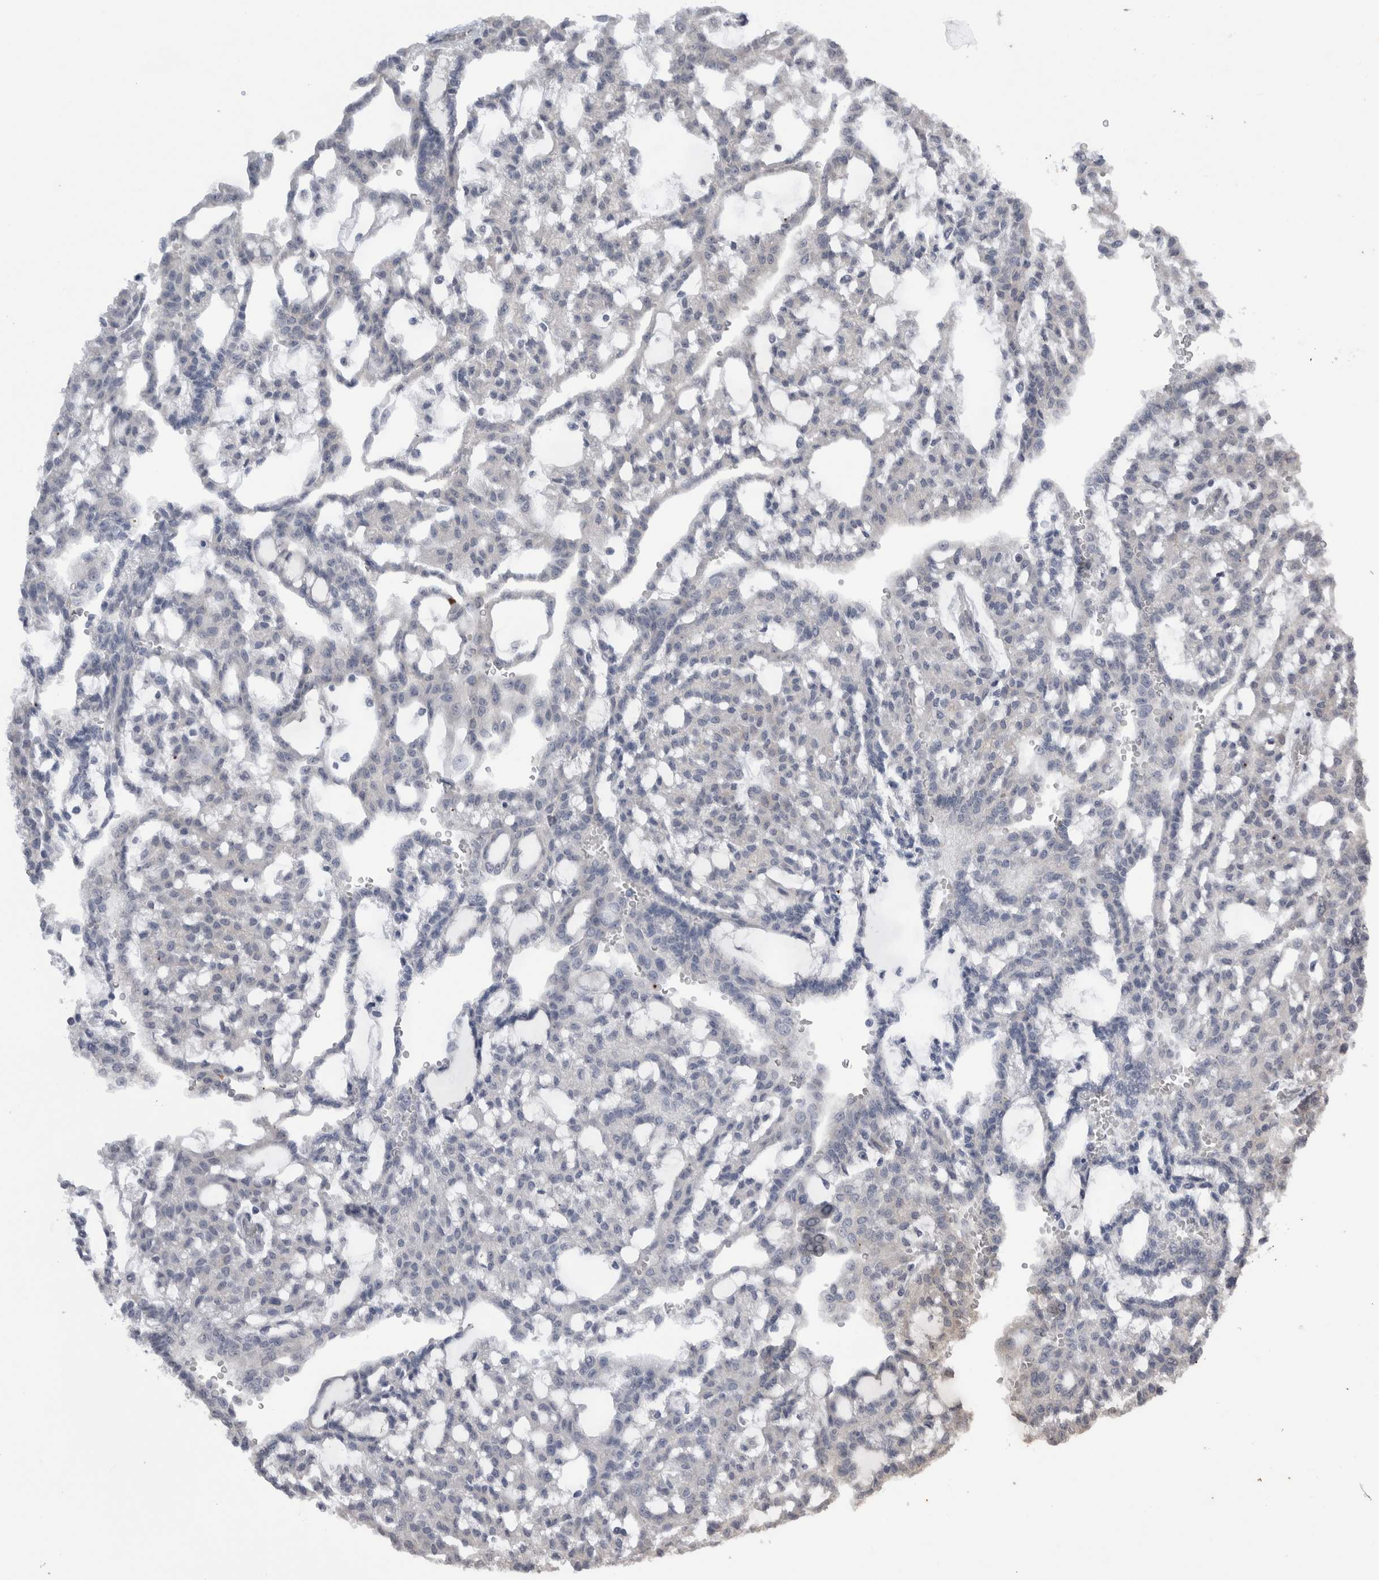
{"staining": {"intensity": "negative", "quantity": "none", "location": "none"}, "tissue": "renal cancer", "cell_type": "Tumor cells", "image_type": "cancer", "snomed": [{"axis": "morphology", "description": "Adenocarcinoma, NOS"}, {"axis": "topography", "description": "Kidney"}], "caption": "Adenocarcinoma (renal) was stained to show a protein in brown. There is no significant staining in tumor cells.", "gene": "ARHGAP29", "patient": {"sex": "male", "age": 63}}